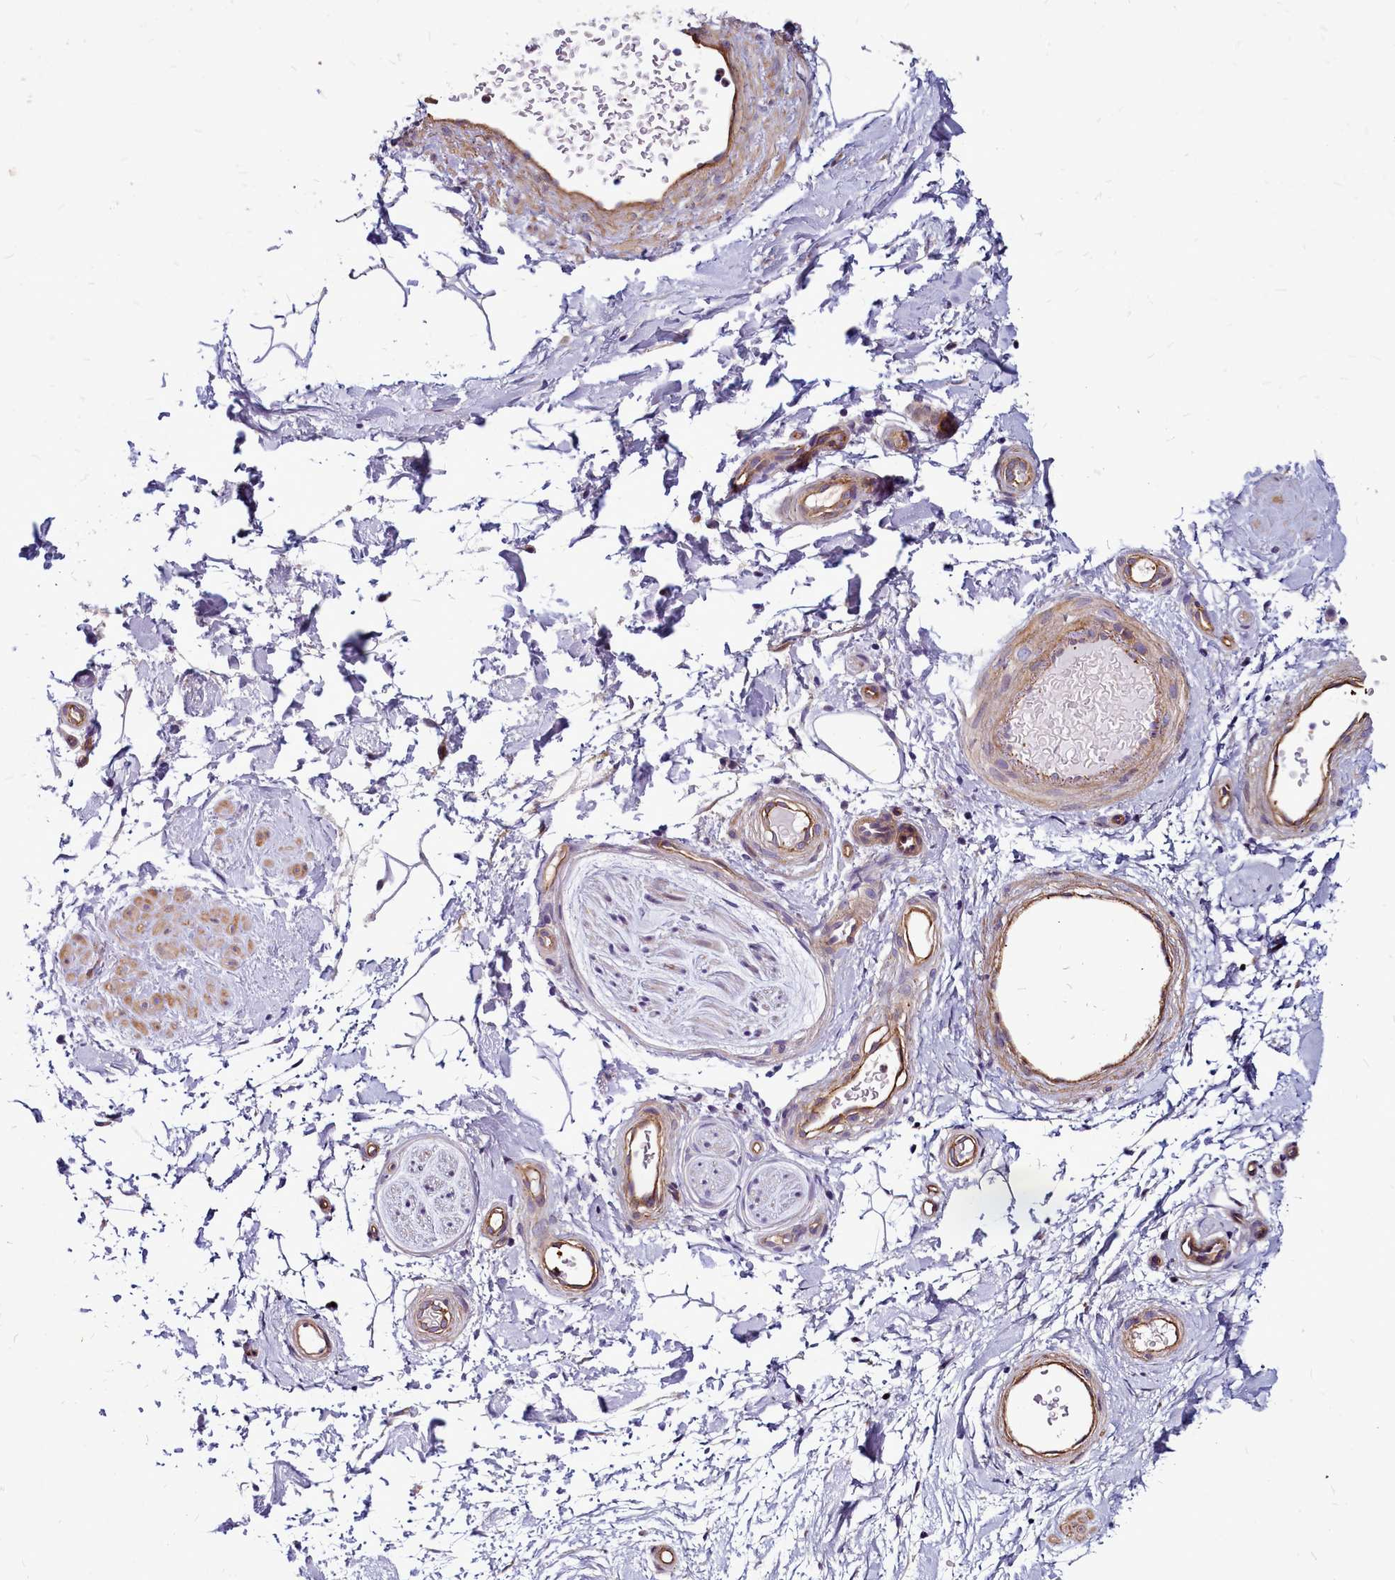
{"staining": {"intensity": "negative", "quantity": "none", "location": "none"}, "tissue": "adipose tissue", "cell_type": "Adipocytes", "image_type": "normal", "snomed": [{"axis": "morphology", "description": "Normal tissue, NOS"}, {"axis": "topography", "description": "Soft tissue"}, {"axis": "topography", "description": "Adipose tissue"}, {"axis": "topography", "description": "Vascular tissue"}, {"axis": "topography", "description": "Peripheral nerve tissue"}], "caption": "Adipocytes are negative for brown protein staining in unremarkable adipose tissue. (Stains: DAB (3,3'-diaminobenzidine) immunohistochemistry (IHC) with hematoxylin counter stain, Microscopy: brightfield microscopy at high magnification).", "gene": "TTC5", "patient": {"sex": "male", "age": 74}}